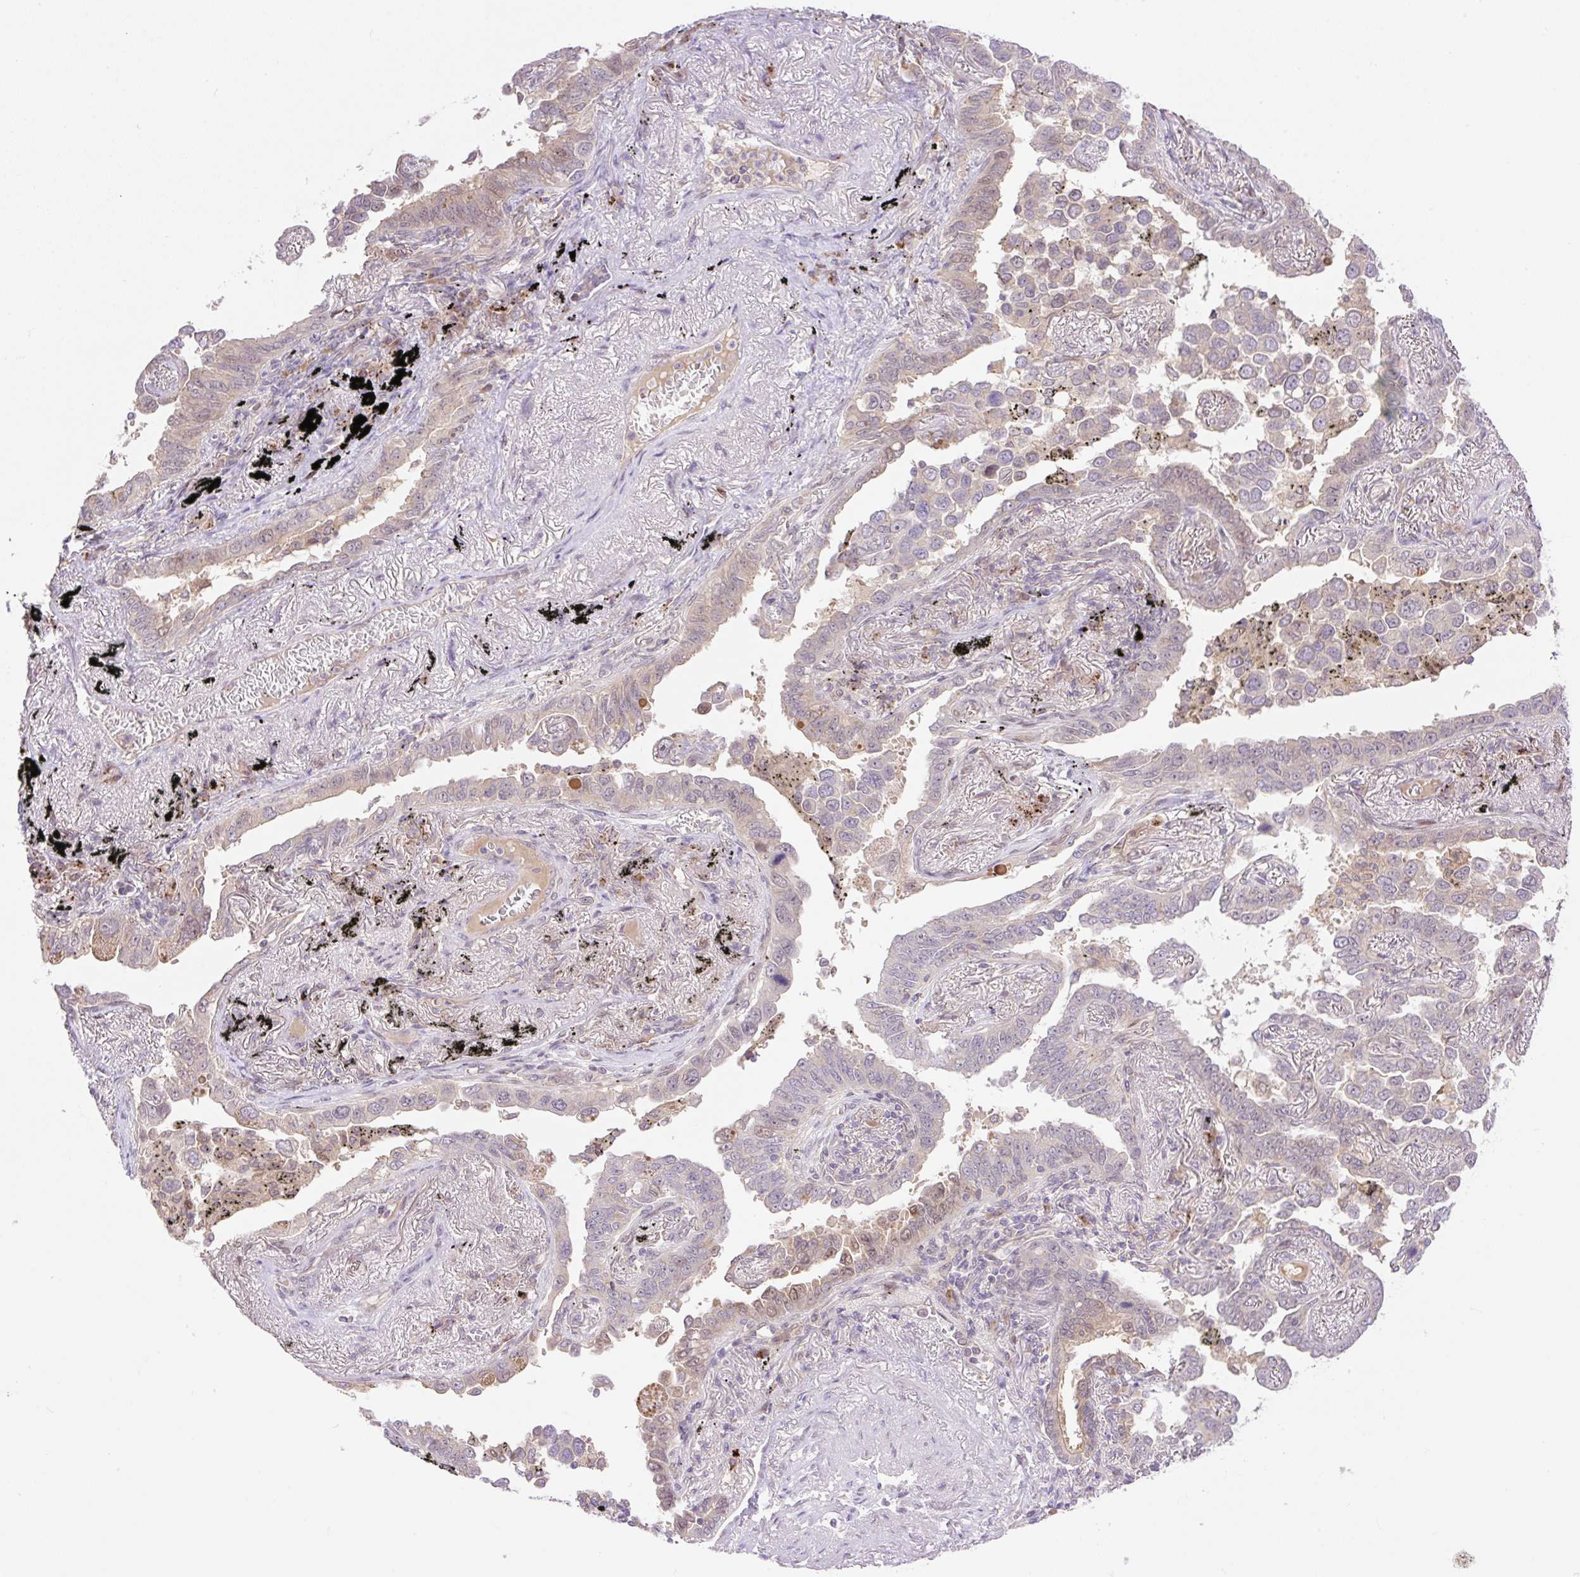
{"staining": {"intensity": "weak", "quantity": "25%-75%", "location": "cytoplasmic/membranous,nuclear"}, "tissue": "lung cancer", "cell_type": "Tumor cells", "image_type": "cancer", "snomed": [{"axis": "morphology", "description": "Adenocarcinoma, NOS"}, {"axis": "topography", "description": "Lung"}], "caption": "Protein analysis of lung adenocarcinoma tissue shows weak cytoplasmic/membranous and nuclear expression in about 25%-75% of tumor cells.", "gene": "VPS25", "patient": {"sex": "male", "age": 67}}